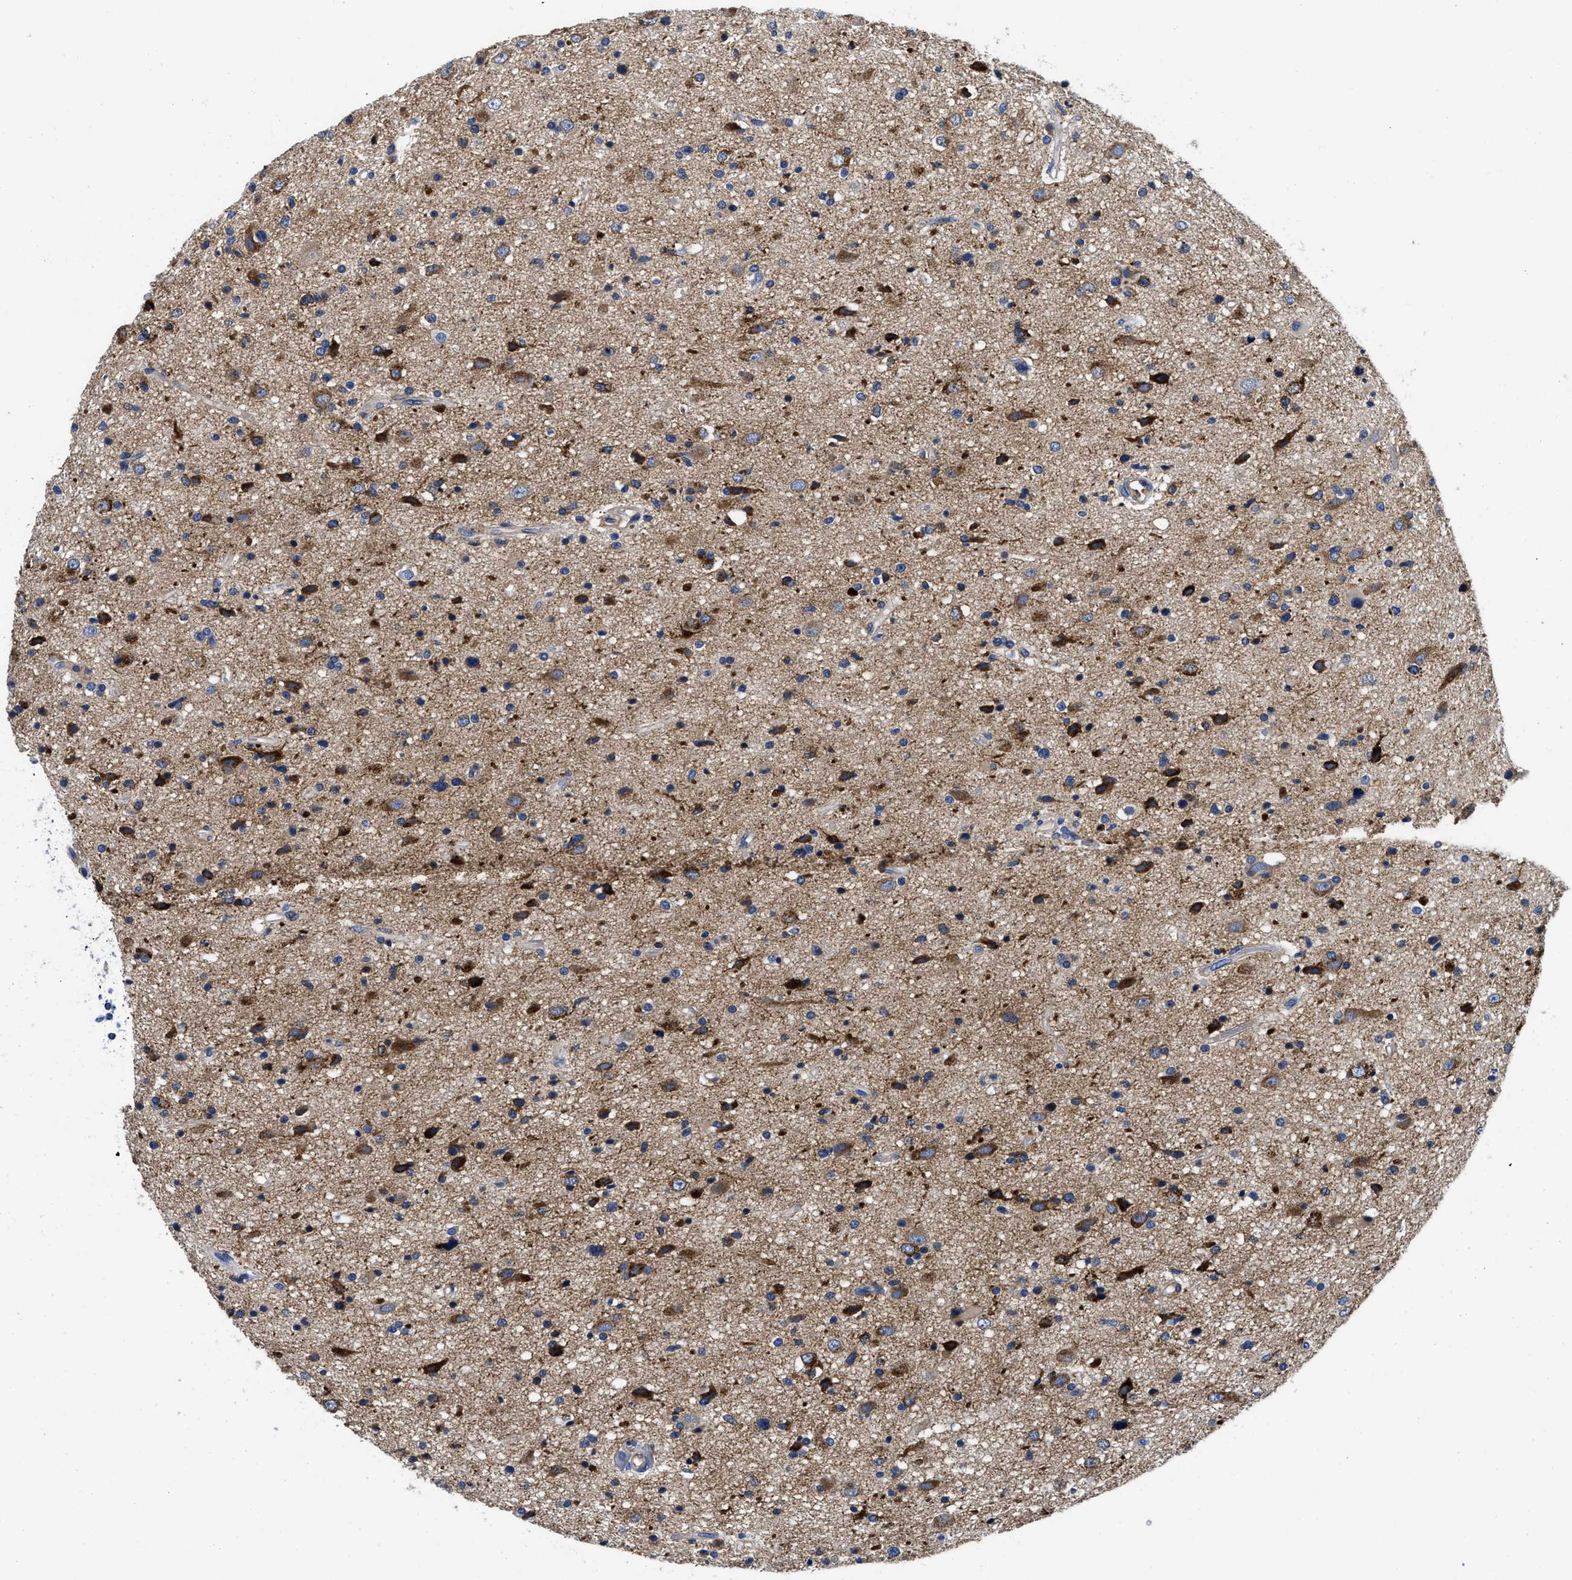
{"staining": {"intensity": "strong", "quantity": ">75%", "location": "cytoplasmic/membranous"}, "tissue": "glioma", "cell_type": "Tumor cells", "image_type": "cancer", "snomed": [{"axis": "morphology", "description": "Glioma, malignant, High grade"}, {"axis": "topography", "description": "Brain"}], "caption": "Glioma tissue shows strong cytoplasmic/membranous expression in approximately >75% of tumor cells, visualized by immunohistochemistry.", "gene": "SLC35F1", "patient": {"sex": "male", "age": 33}}